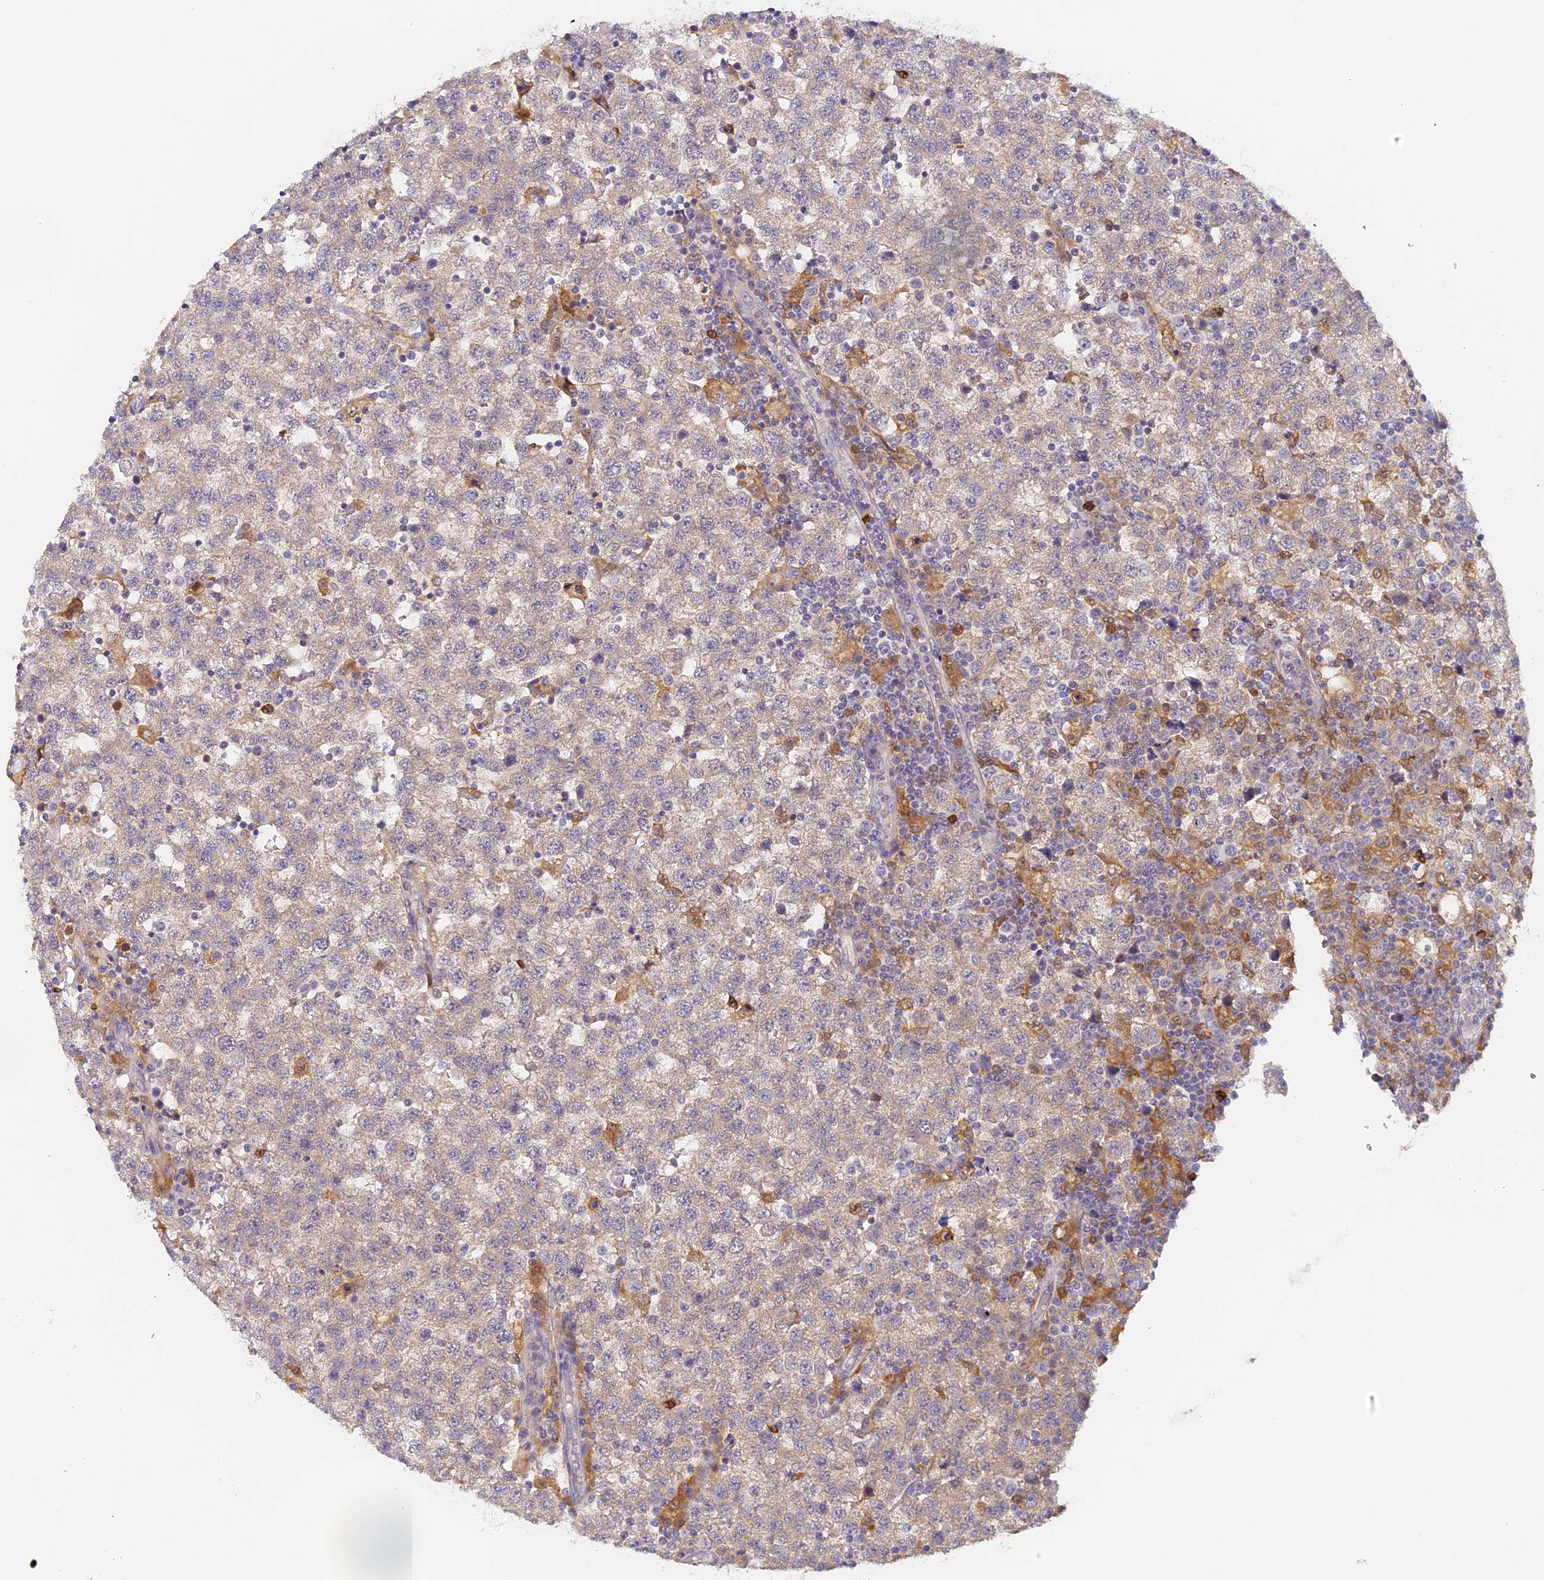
{"staining": {"intensity": "negative", "quantity": "none", "location": "none"}, "tissue": "testis cancer", "cell_type": "Tumor cells", "image_type": "cancer", "snomed": [{"axis": "morphology", "description": "Seminoma, NOS"}, {"axis": "topography", "description": "Testis"}], "caption": "Immunohistochemistry photomicrograph of testis cancer (seminoma) stained for a protein (brown), which exhibits no expression in tumor cells.", "gene": "NCF4", "patient": {"sex": "male", "age": 34}}